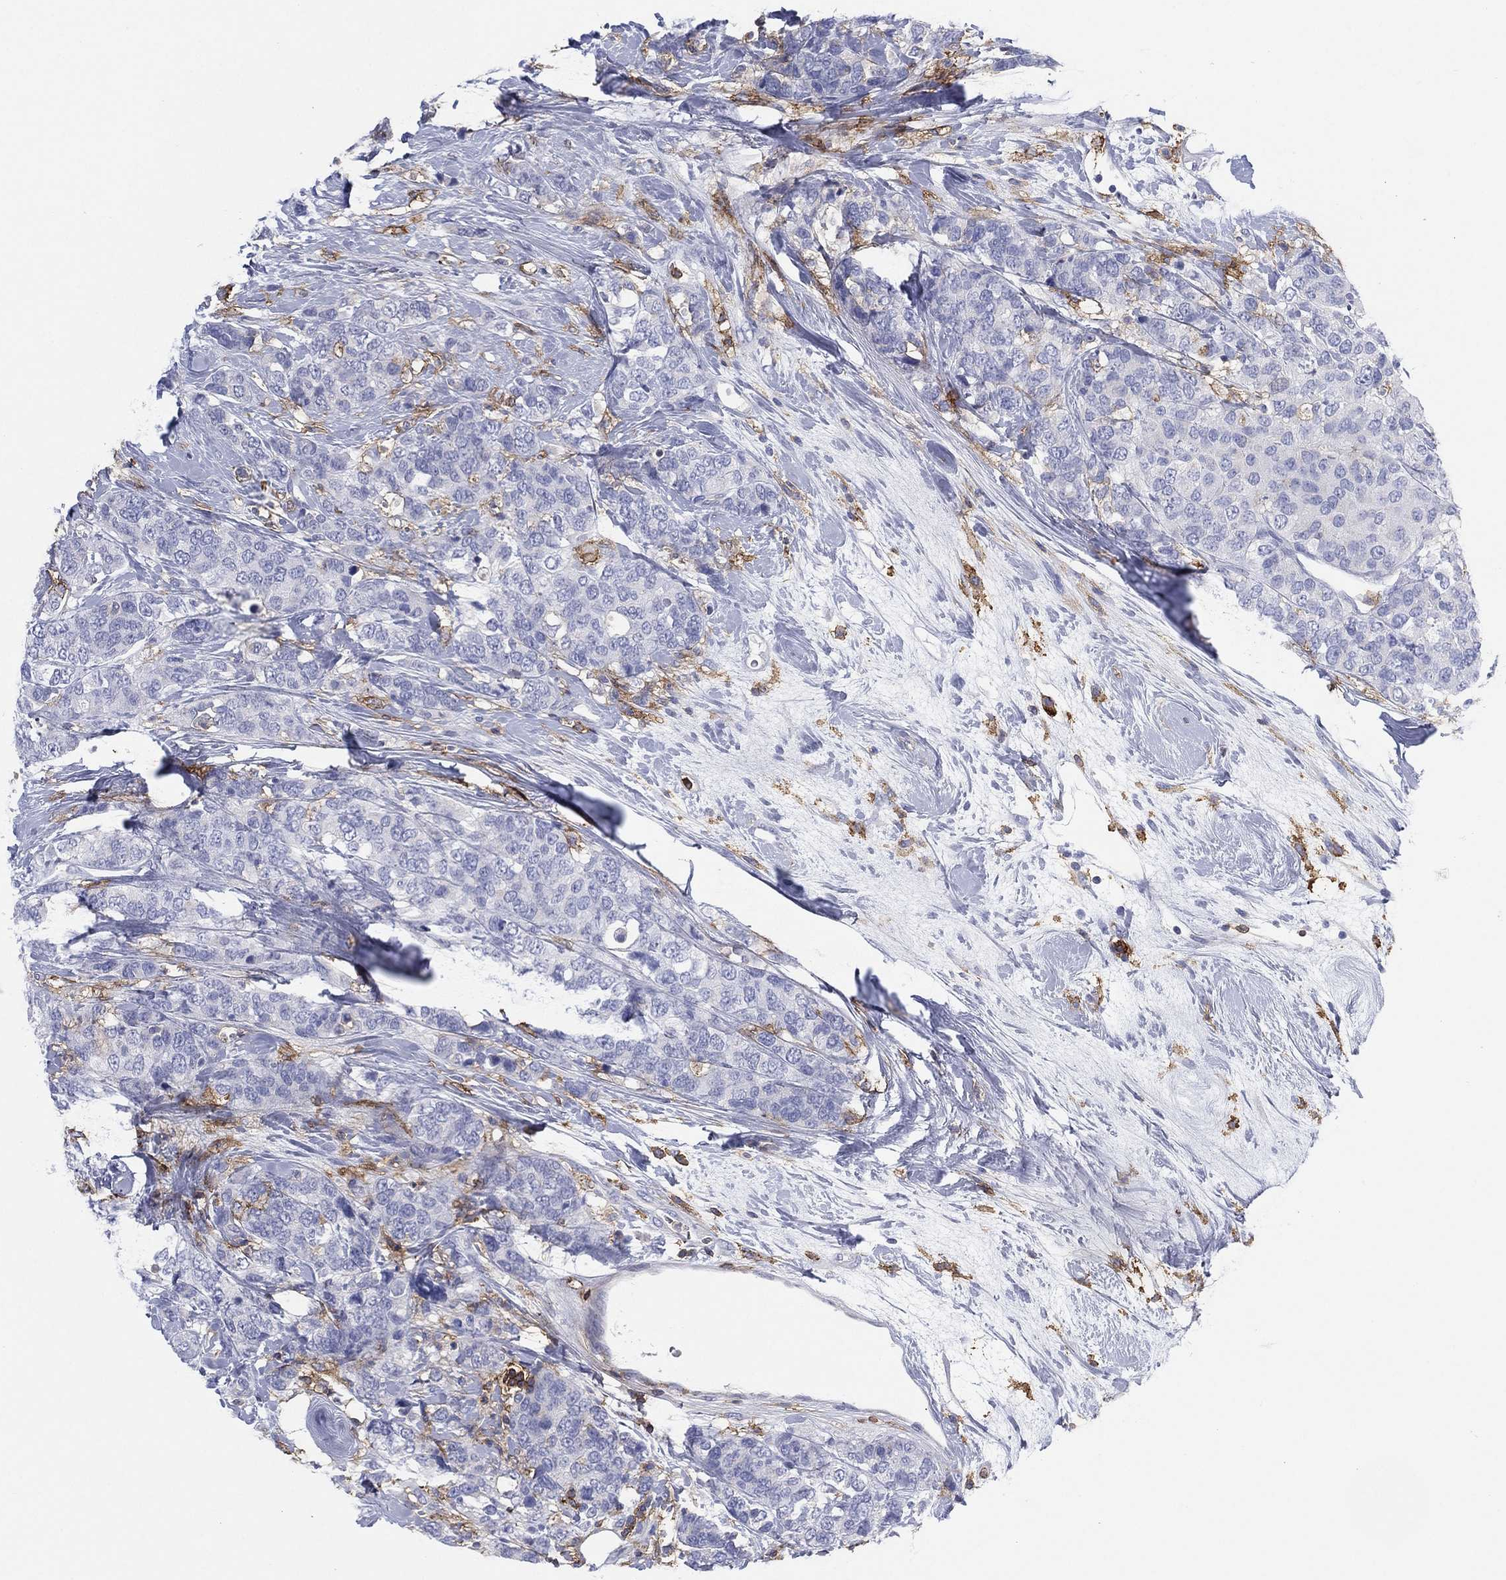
{"staining": {"intensity": "negative", "quantity": "none", "location": "none"}, "tissue": "breast cancer", "cell_type": "Tumor cells", "image_type": "cancer", "snomed": [{"axis": "morphology", "description": "Lobular carcinoma"}, {"axis": "topography", "description": "Breast"}], "caption": "A micrograph of human breast lobular carcinoma is negative for staining in tumor cells.", "gene": "SELPLG", "patient": {"sex": "female", "age": 59}}